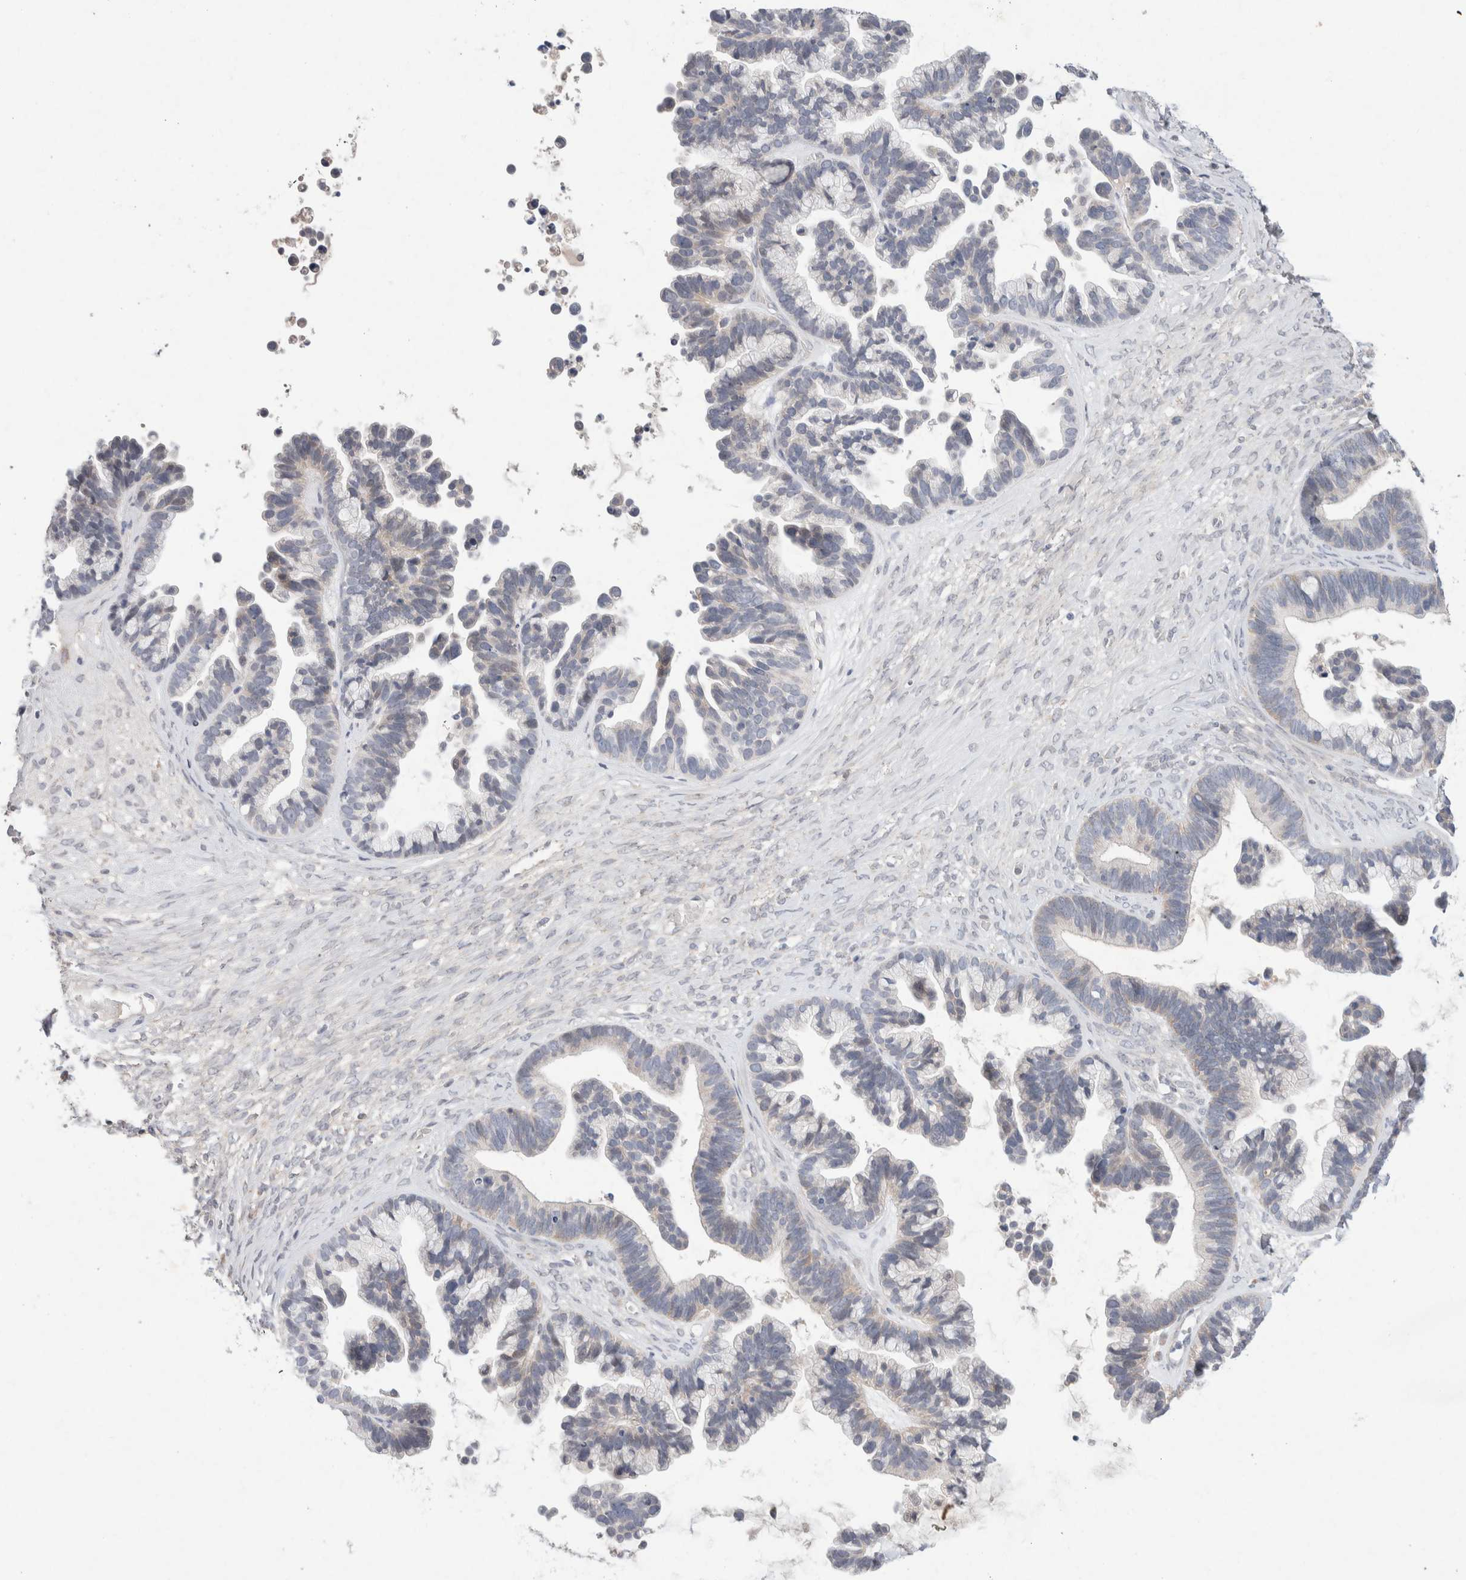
{"staining": {"intensity": "negative", "quantity": "none", "location": "none"}, "tissue": "ovarian cancer", "cell_type": "Tumor cells", "image_type": "cancer", "snomed": [{"axis": "morphology", "description": "Cystadenocarcinoma, serous, NOS"}, {"axis": "topography", "description": "Ovary"}], "caption": "Serous cystadenocarcinoma (ovarian) stained for a protein using immunohistochemistry (IHC) shows no expression tumor cells.", "gene": "CMTM4", "patient": {"sex": "female", "age": 56}}